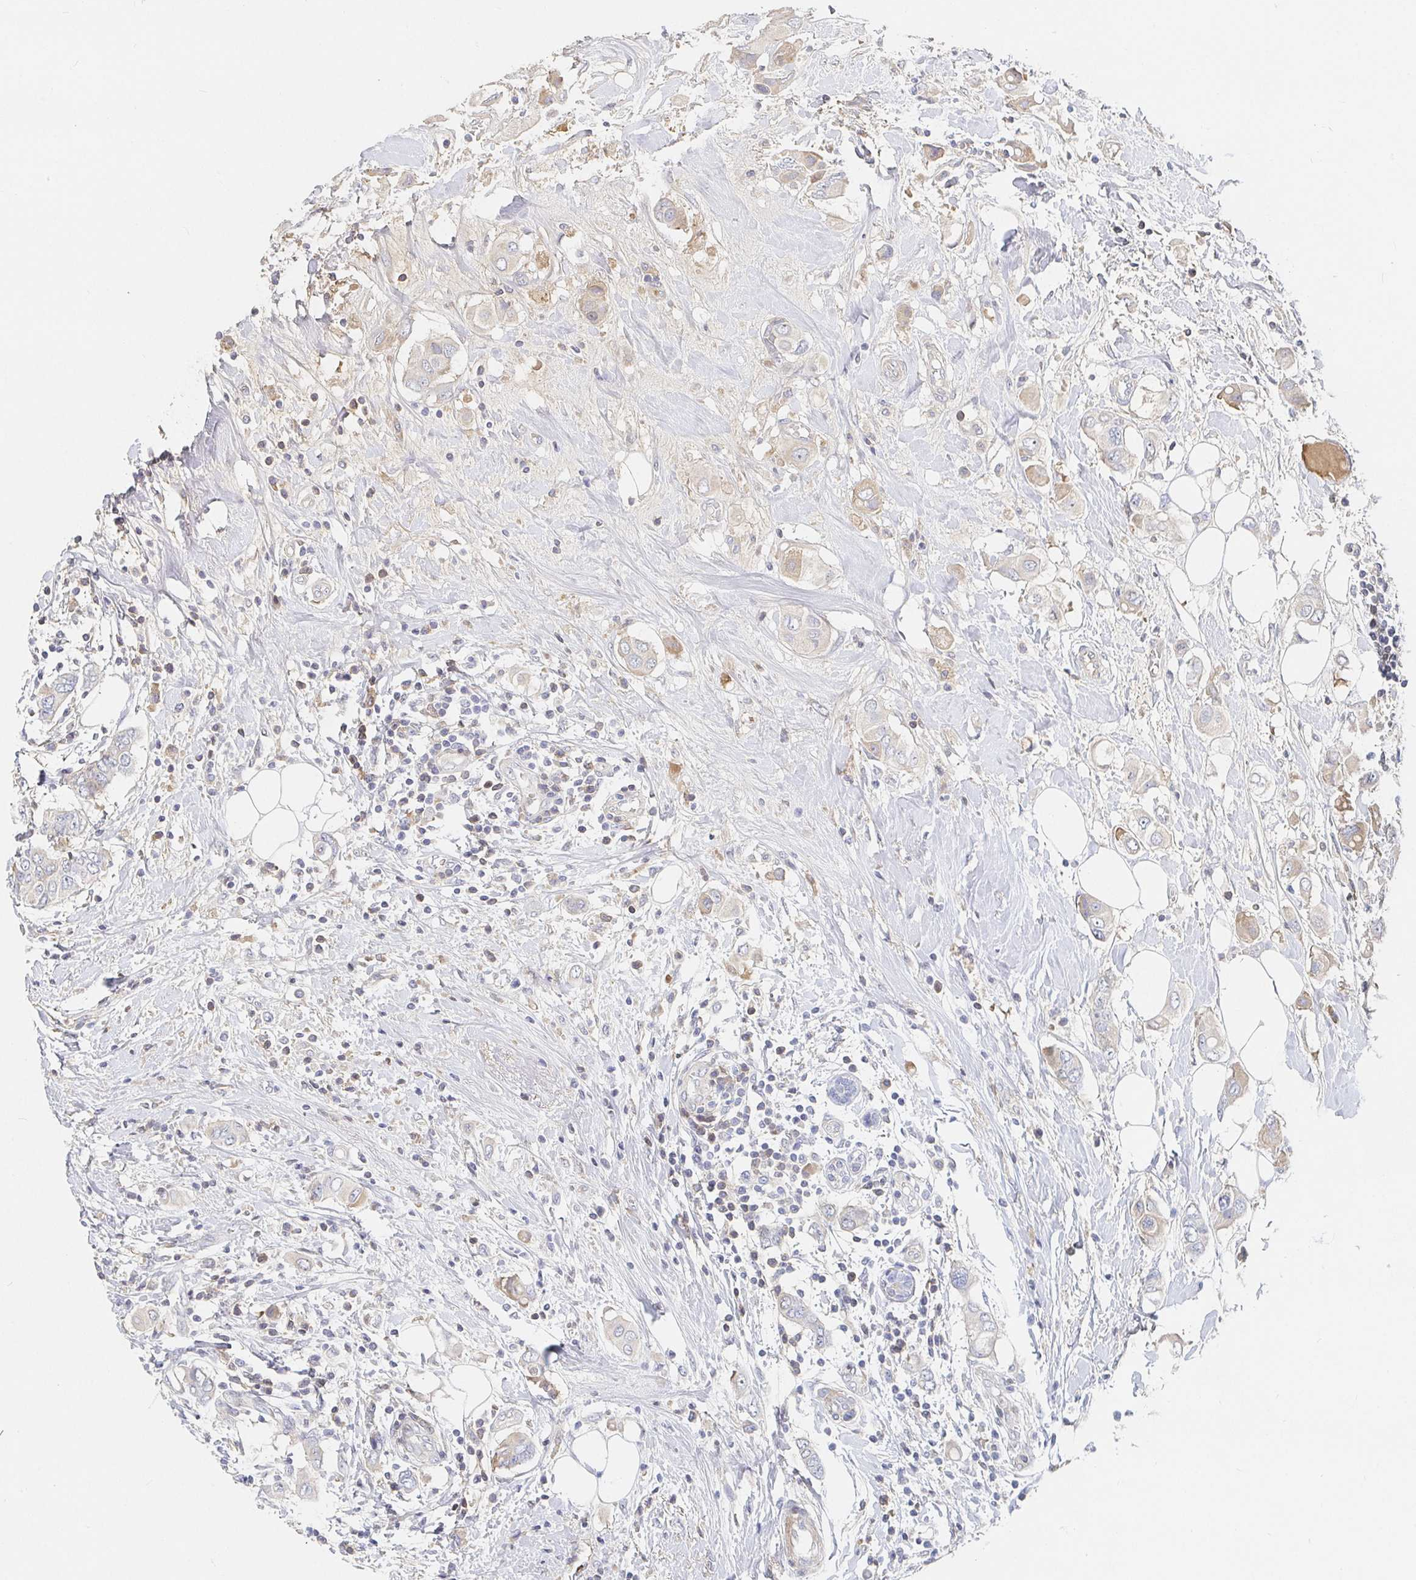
{"staining": {"intensity": "weak", "quantity": "<25%", "location": "cytoplasmic/membranous"}, "tissue": "breast cancer", "cell_type": "Tumor cells", "image_type": "cancer", "snomed": [{"axis": "morphology", "description": "Lobular carcinoma"}, {"axis": "topography", "description": "Breast"}], "caption": "This is an immunohistochemistry micrograph of breast cancer. There is no positivity in tumor cells.", "gene": "NME9", "patient": {"sex": "female", "age": 51}}